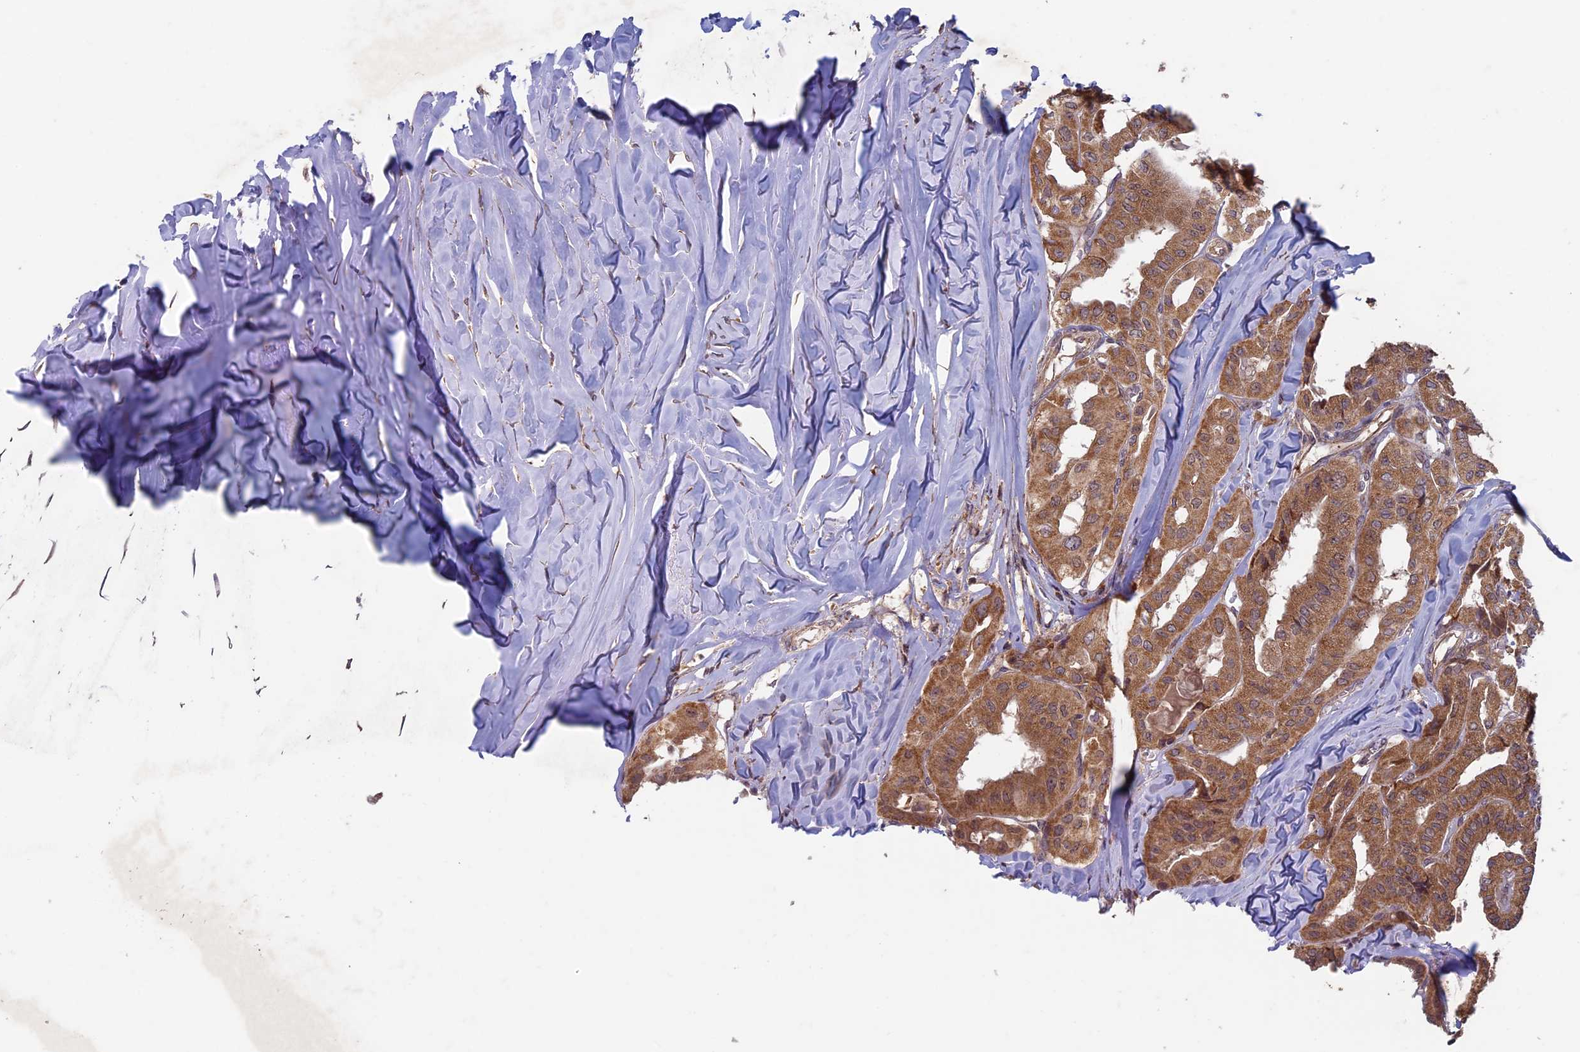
{"staining": {"intensity": "moderate", "quantity": ">75%", "location": "cytoplasmic/membranous"}, "tissue": "thyroid cancer", "cell_type": "Tumor cells", "image_type": "cancer", "snomed": [{"axis": "morphology", "description": "Papillary adenocarcinoma, NOS"}, {"axis": "topography", "description": "Thyroid gland"}], "caption": "Thyroid papillary adenocarcinoma stained for a protein (brown) displays moderate cytoplasmic/membranous positive positivity in about >75% of tumor cells.", "gene": "RCCD1", "patient": {"sex": "female", "age": 59}}